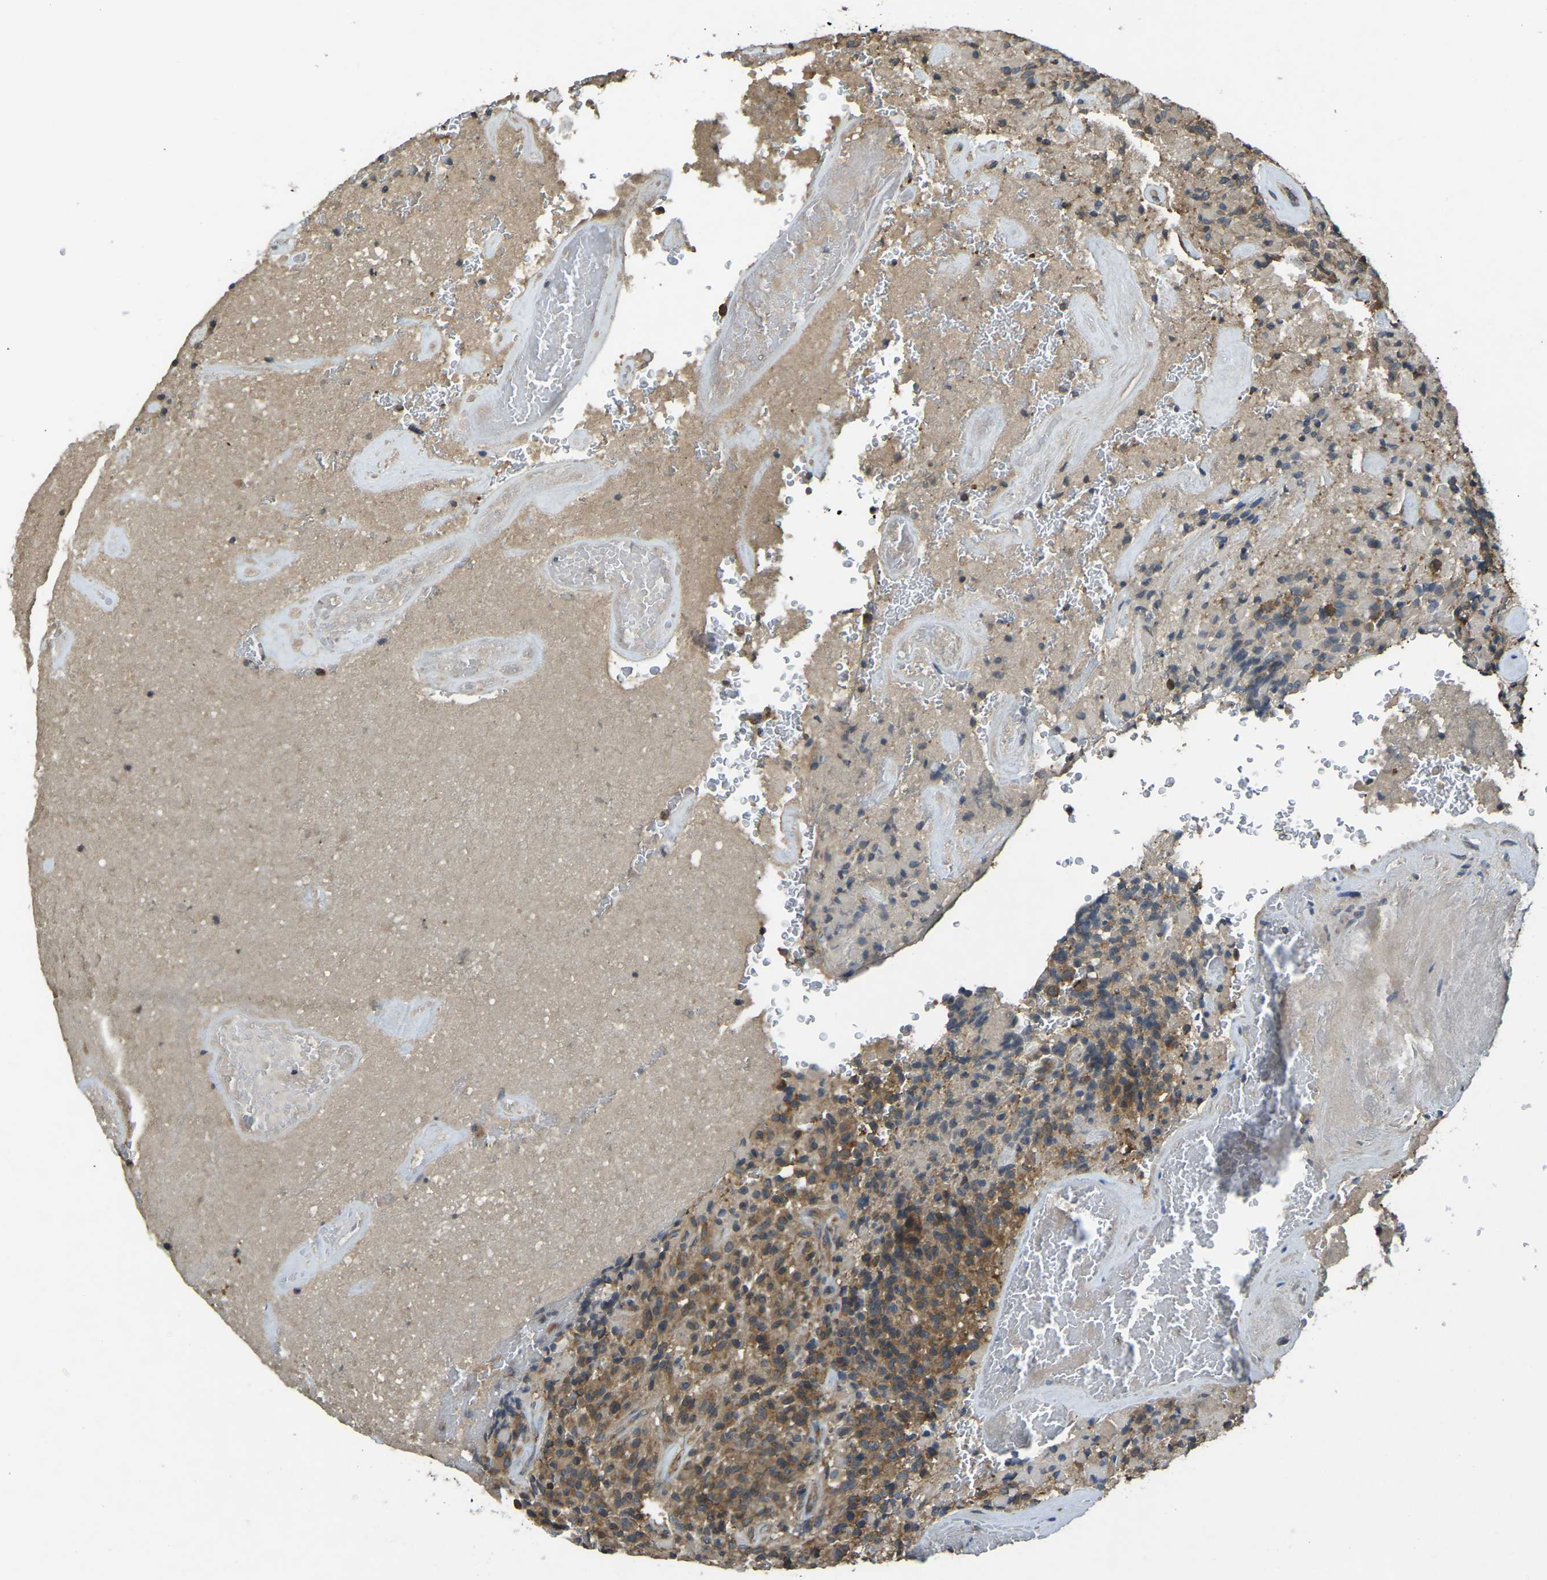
{"staining": {"intensity": "moderate", "quantity": ">75%", "location": "cytoplasmic/membranous"}, "tissue": "glioma", "cell_type": "Tumor cells", "image_type": "cancer", "snomed": [{"axis": "morphology", "description": "Glioma, malignant, High grade"}, {"axis": "topography", "description": "Brain"}], "caption": "Malignant glioma (high-grade) stained with a brown dye exhibits moderate cytoplasmic/membranous positive staining in about >75% of tumor cells.", "gene": "AIMP1", "patient": {"sex": "male", "age": 71}}